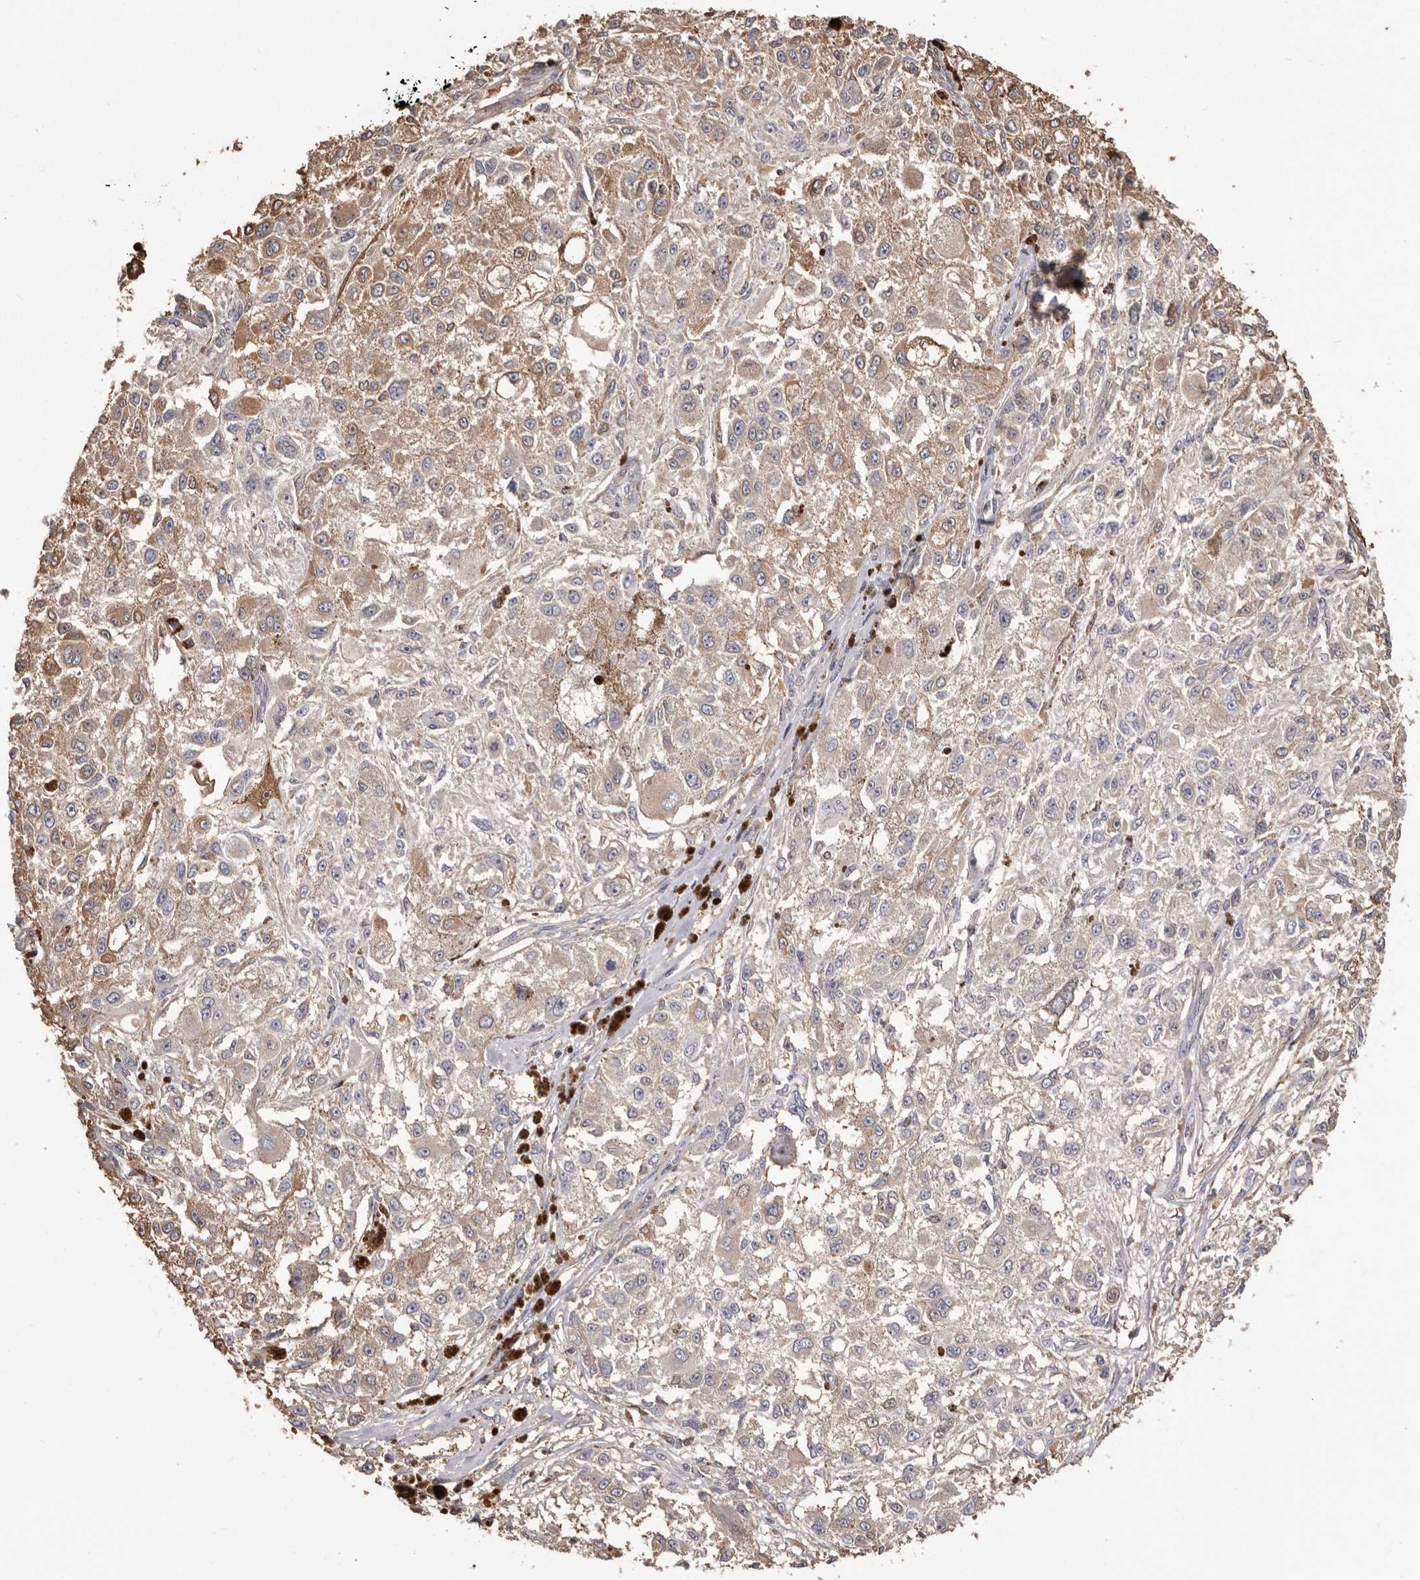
{"staining": {"intensity": "negative", "quantity": "none", "location": "none"}, "tissue": "melanoma", "cell_type": "Tumor cells", "image_type": "cancer", "snomed": [{"axis": "morphology", "description": "Necrosis, NOS"}, {"axis": "morphology", "description": "Malignant melanoma, NOS"}, {"axis": "topography", "description": "Skin"}], "caption": "This is a photomicrograph of IHC staining of malignant melanoma, which shows no expression in tumor cells. (Stains: DAB (3,3'-diaminobenzidine) IHC with hematoxylin counter stain, Microscopy: brightfield microscopy at high magnification).", "gene": "PKM", "patient": {"sex": "female", "age": 87}}